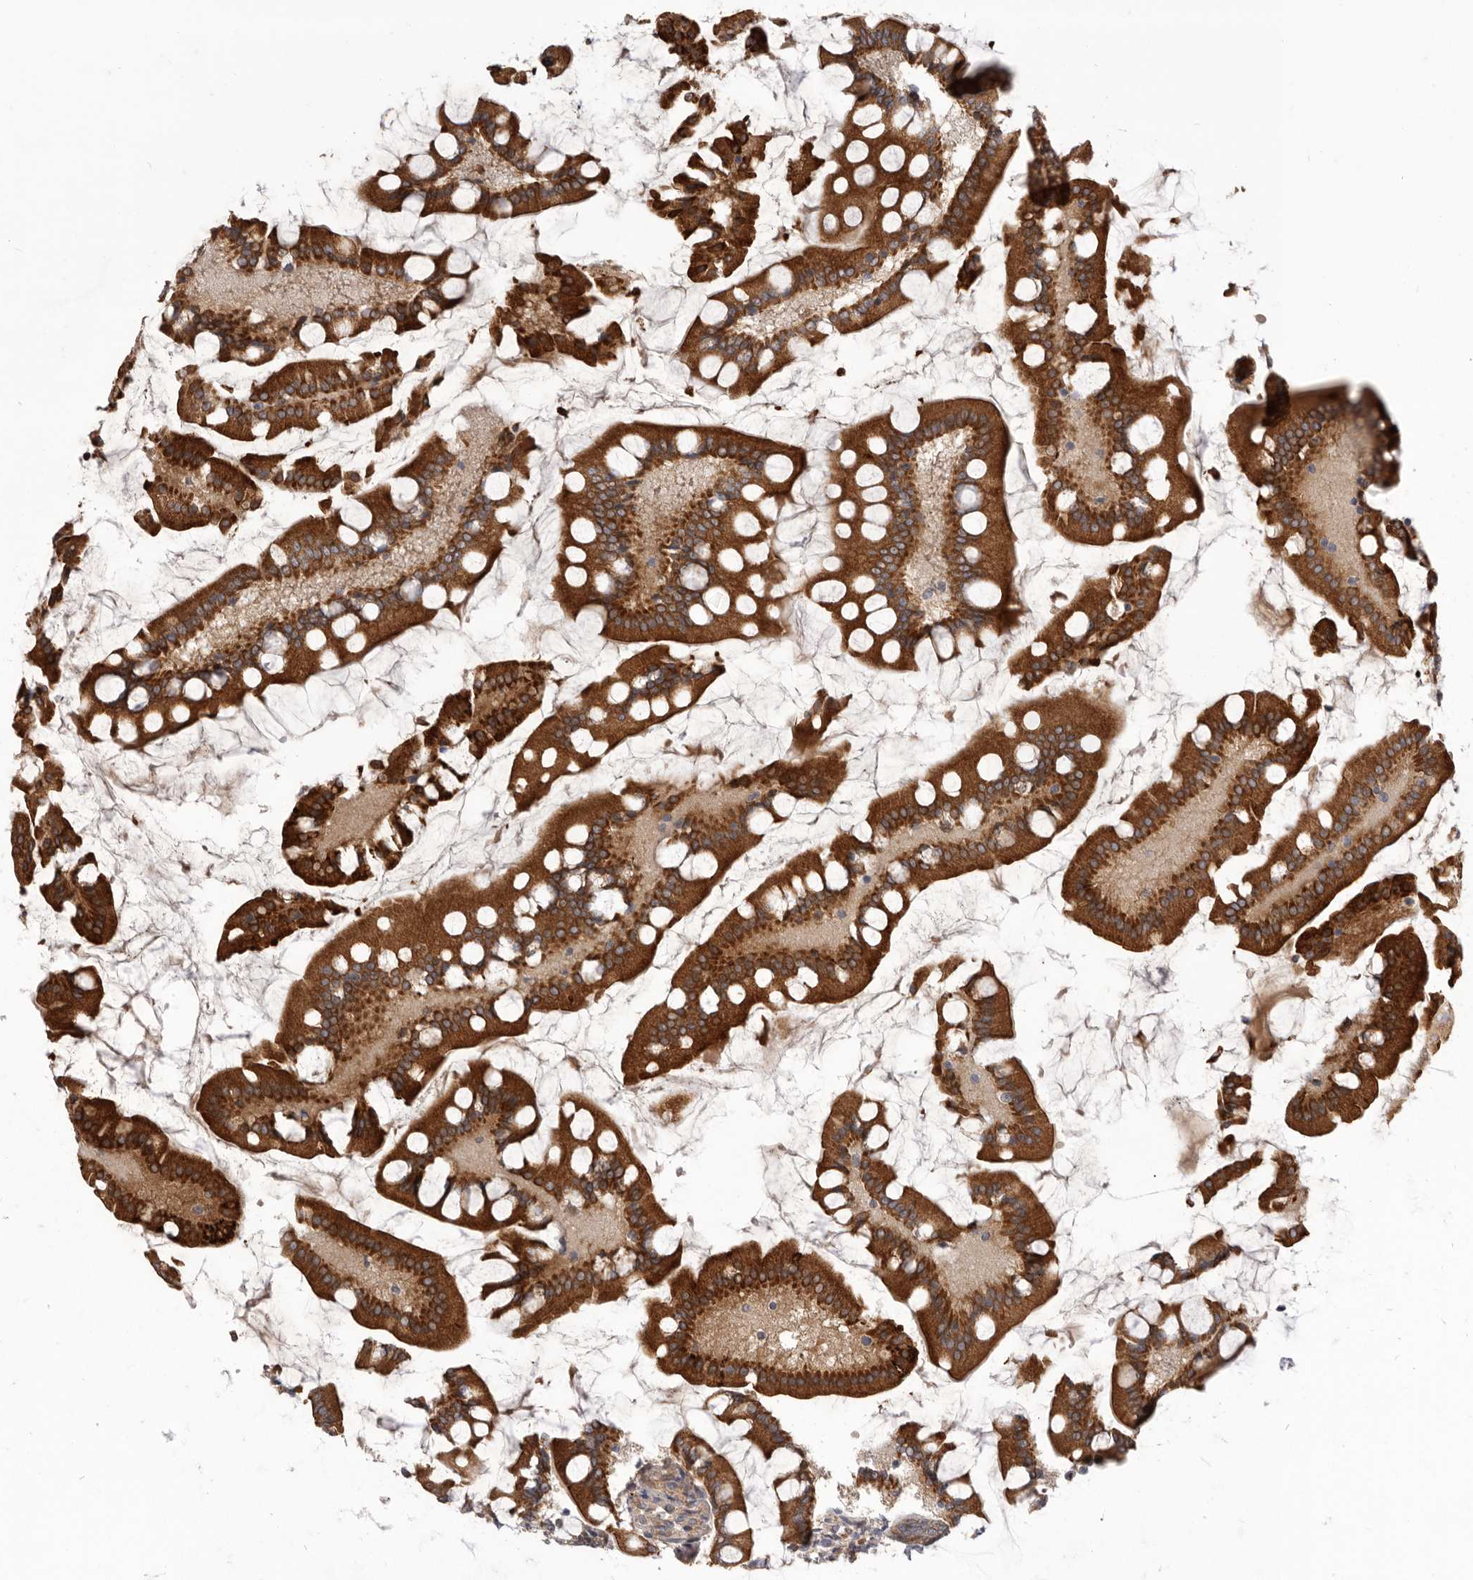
{"staining": {"intensity": "strong", "quantity": ">75%", "location": "cytoplasmic/membranous"}, "tissue": "small intestine", "cell_type": "Glandular cells", "image_type": "normal", "snomed": [{"axis": "morphology", "description": "Normal tissue, NOS"}, {"axis": "topography", "description": "Small intestine"}], "caption": "Glandular cells show strong cytoplasmic/membranous expression in about >75% of cells in normal small intestine.", "gene": "VPS45", "patient": {"sex": "male", "age": 41}}